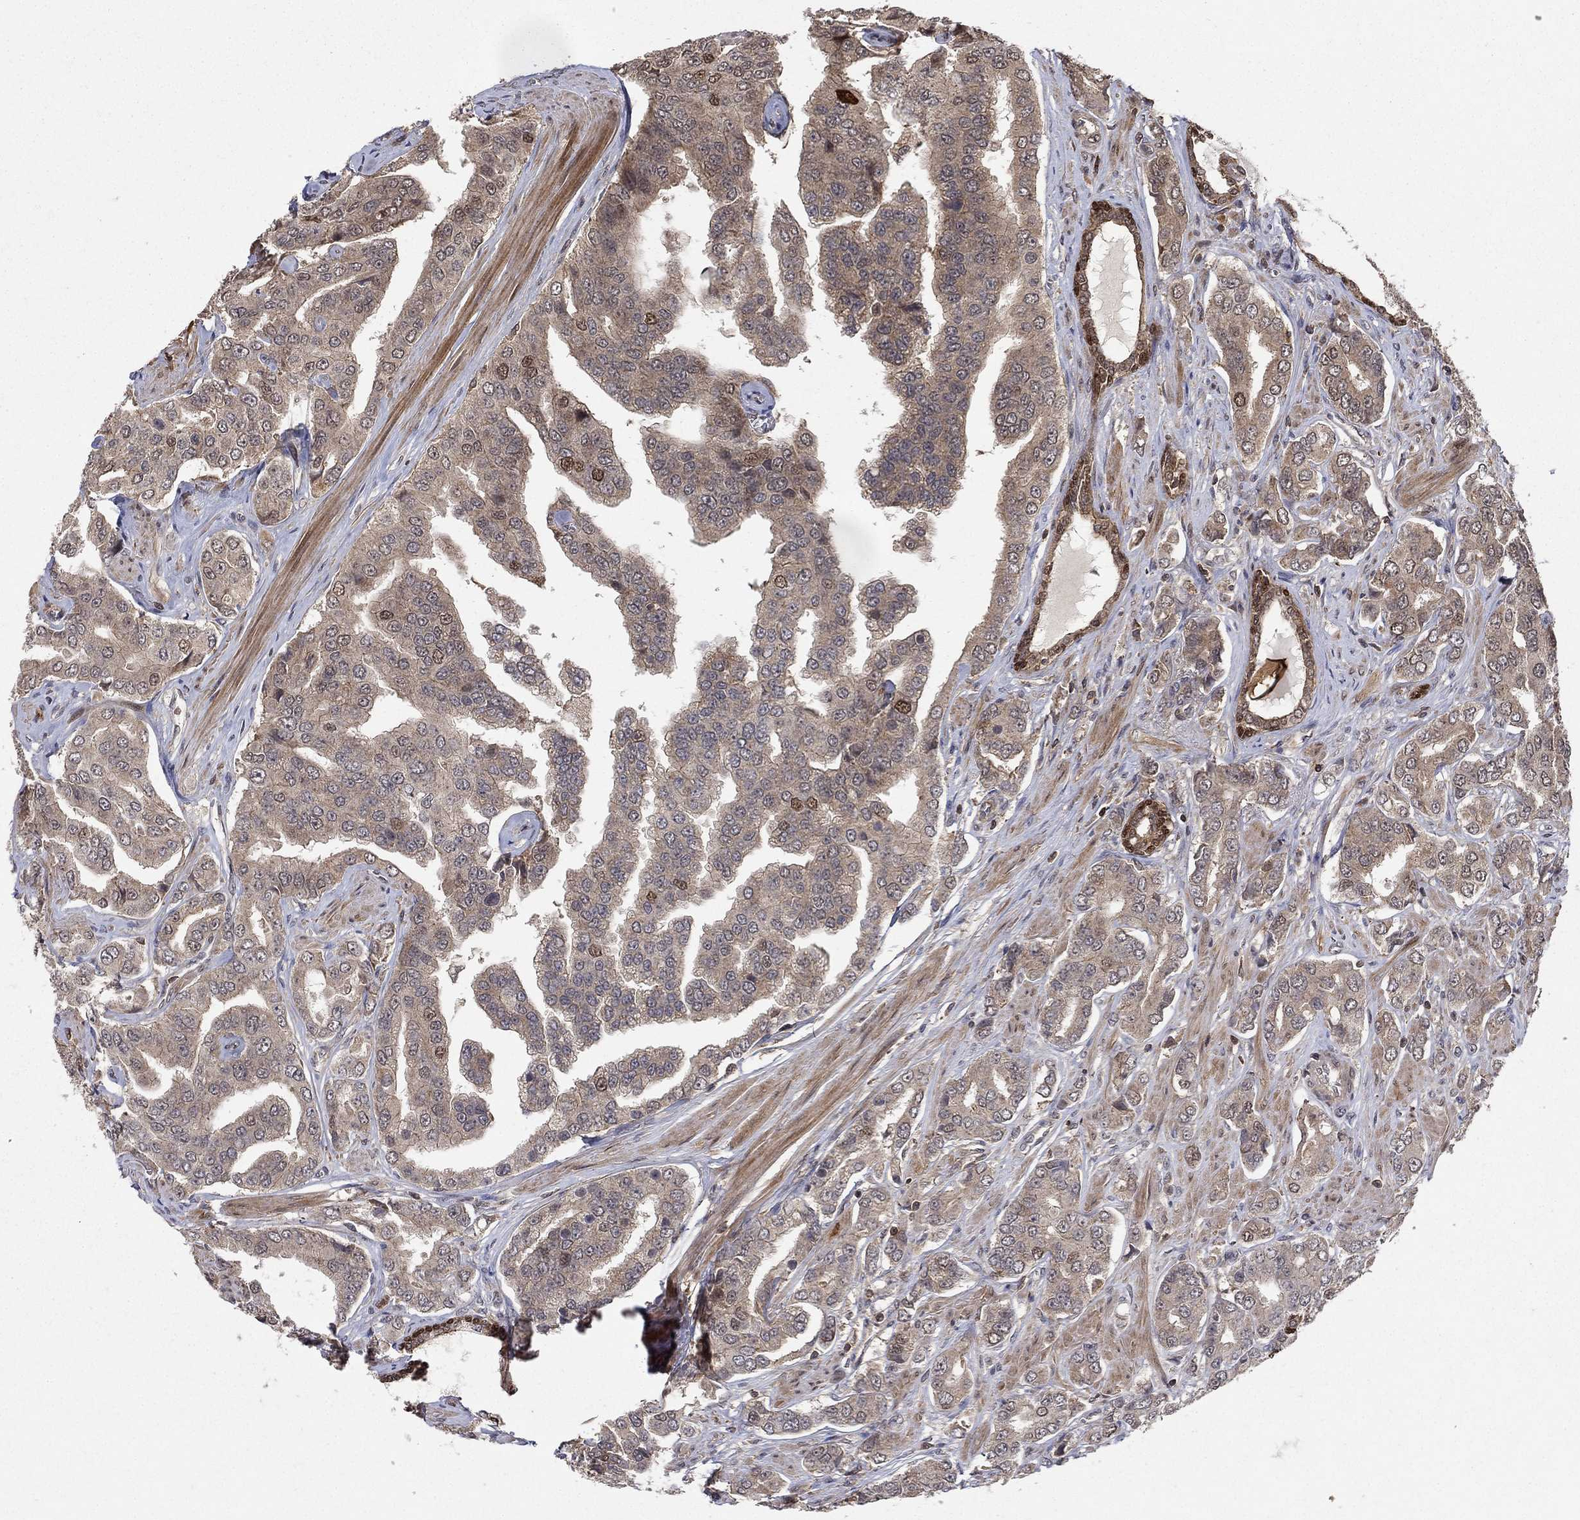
{"staining": {"intensity": "moderate", "quantity": "<25%", "location": "cytoplasmic/membranous,nuclear"}, "tissue": "prostate cancer", "cell_type": "Tumor cells", "image_type": "cancer", "snomed": [{"axis": "morphology", "description": "Adenocarcinoma, NOS"}, {"axis": "topography", "description": "Prostate and seminal vesicle, NOS"}, {"axis": "topography", "description": "Prostate"}], "caption": "Immunohistochemical staining of prostate cancer (adenocarcinoma) demonstrates moderate cytoplasmic/membranous and nuclear protein expression in approximately <25% of tumor cells.", "gene": "CCDC66", "patient": {"sex": "male", "age": 69}}